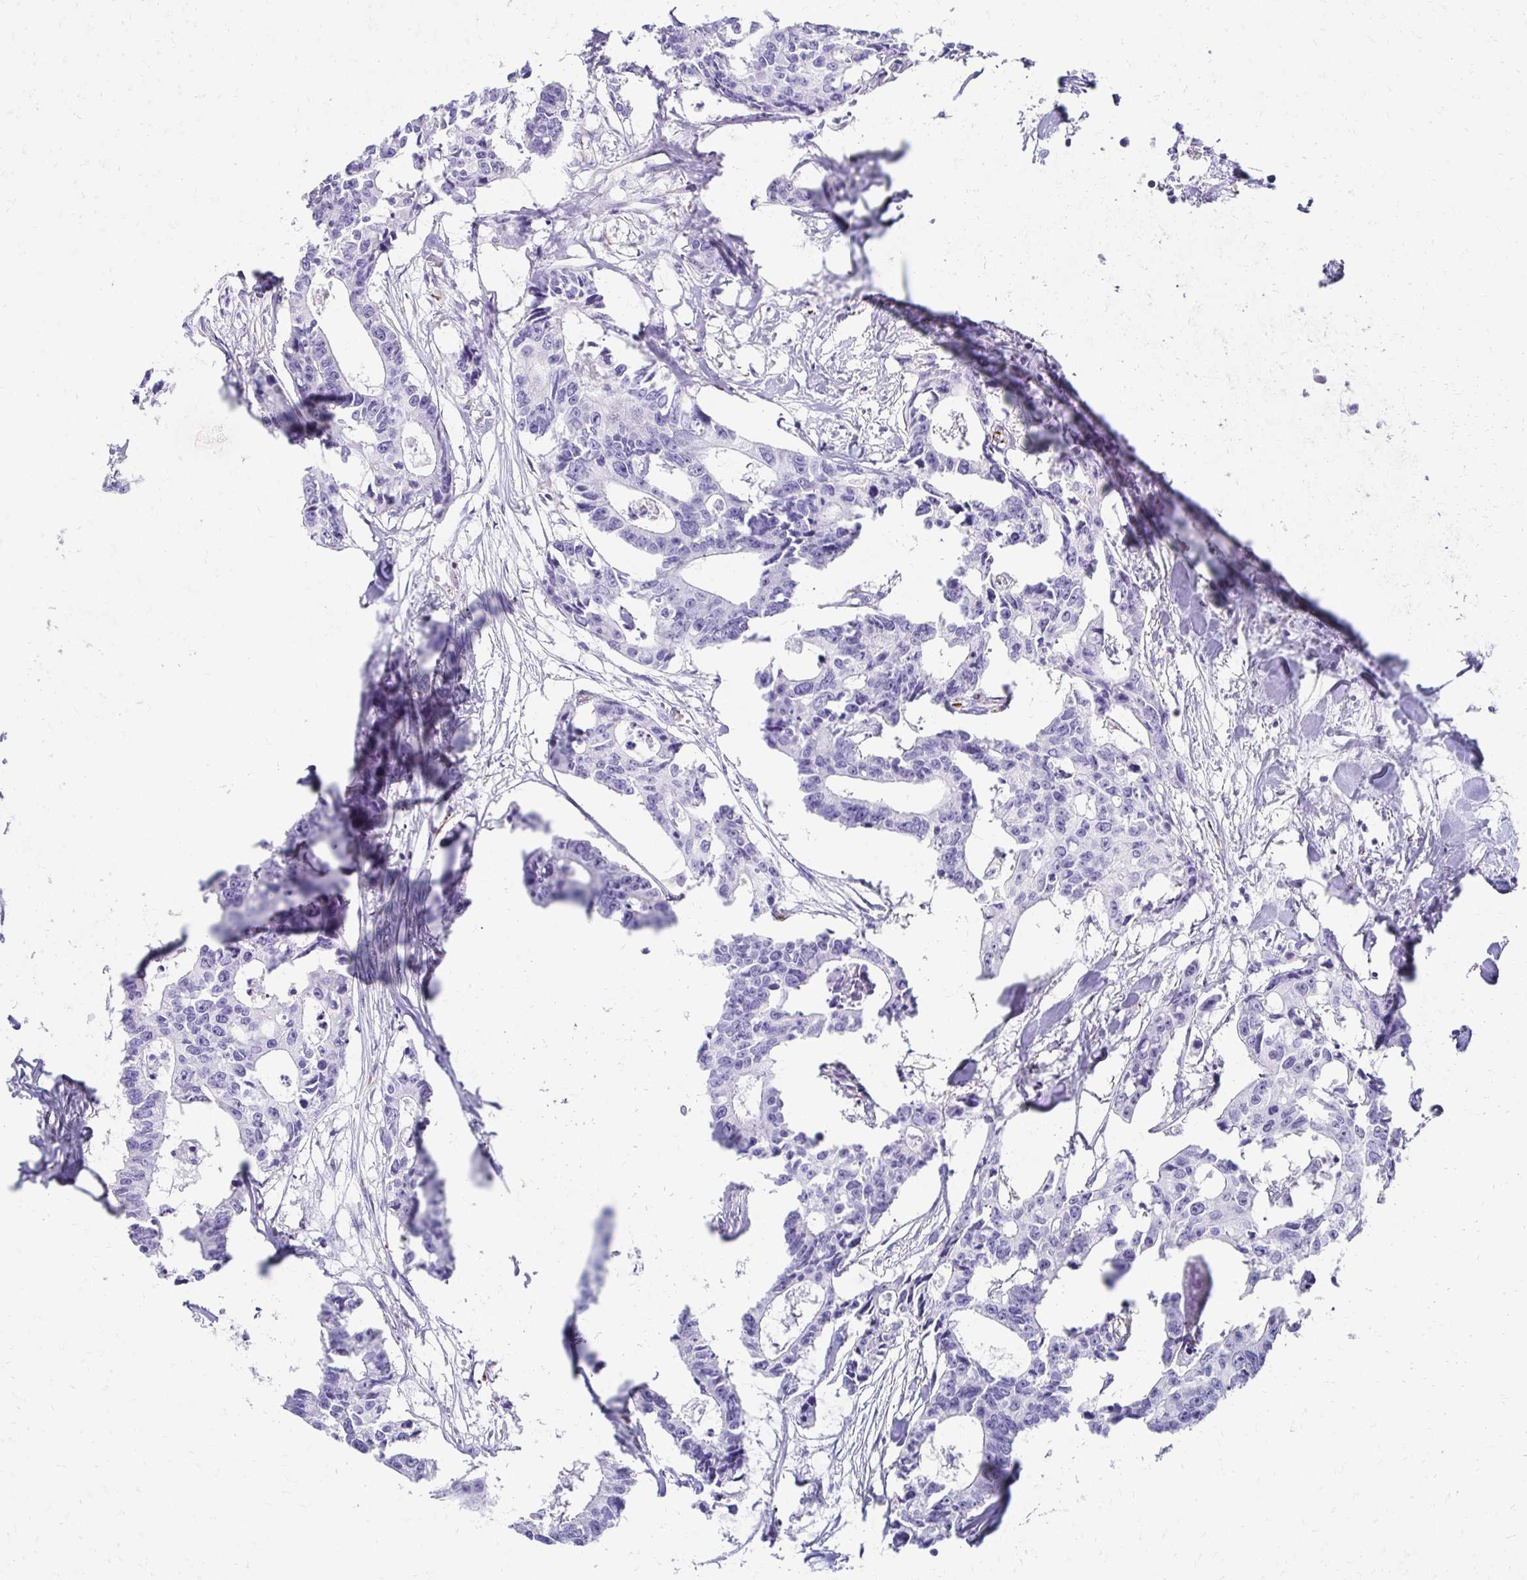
{"staining": {"intensity": "negative", "quantity": "none", "location": "none"}, "tissue": "colorectal cancer", "cell_type": "Tumor cells", "image_type": "cancer", "snomed": [{"axis": "morphology", "description": "Adenocarcinoma, NOS"}, {"axis": "topography", "description": "Rectum"}], "caption": "High magnification brightfield microscopy of colorectal cancer stained with DAB (3,3'-diaminobenzidine) (brown) and counterstained with hematoxylin (blue): tumor cells show no significant staining.", "gene": "TMEM54", "patient": {"sex": "male", "age": 57}}